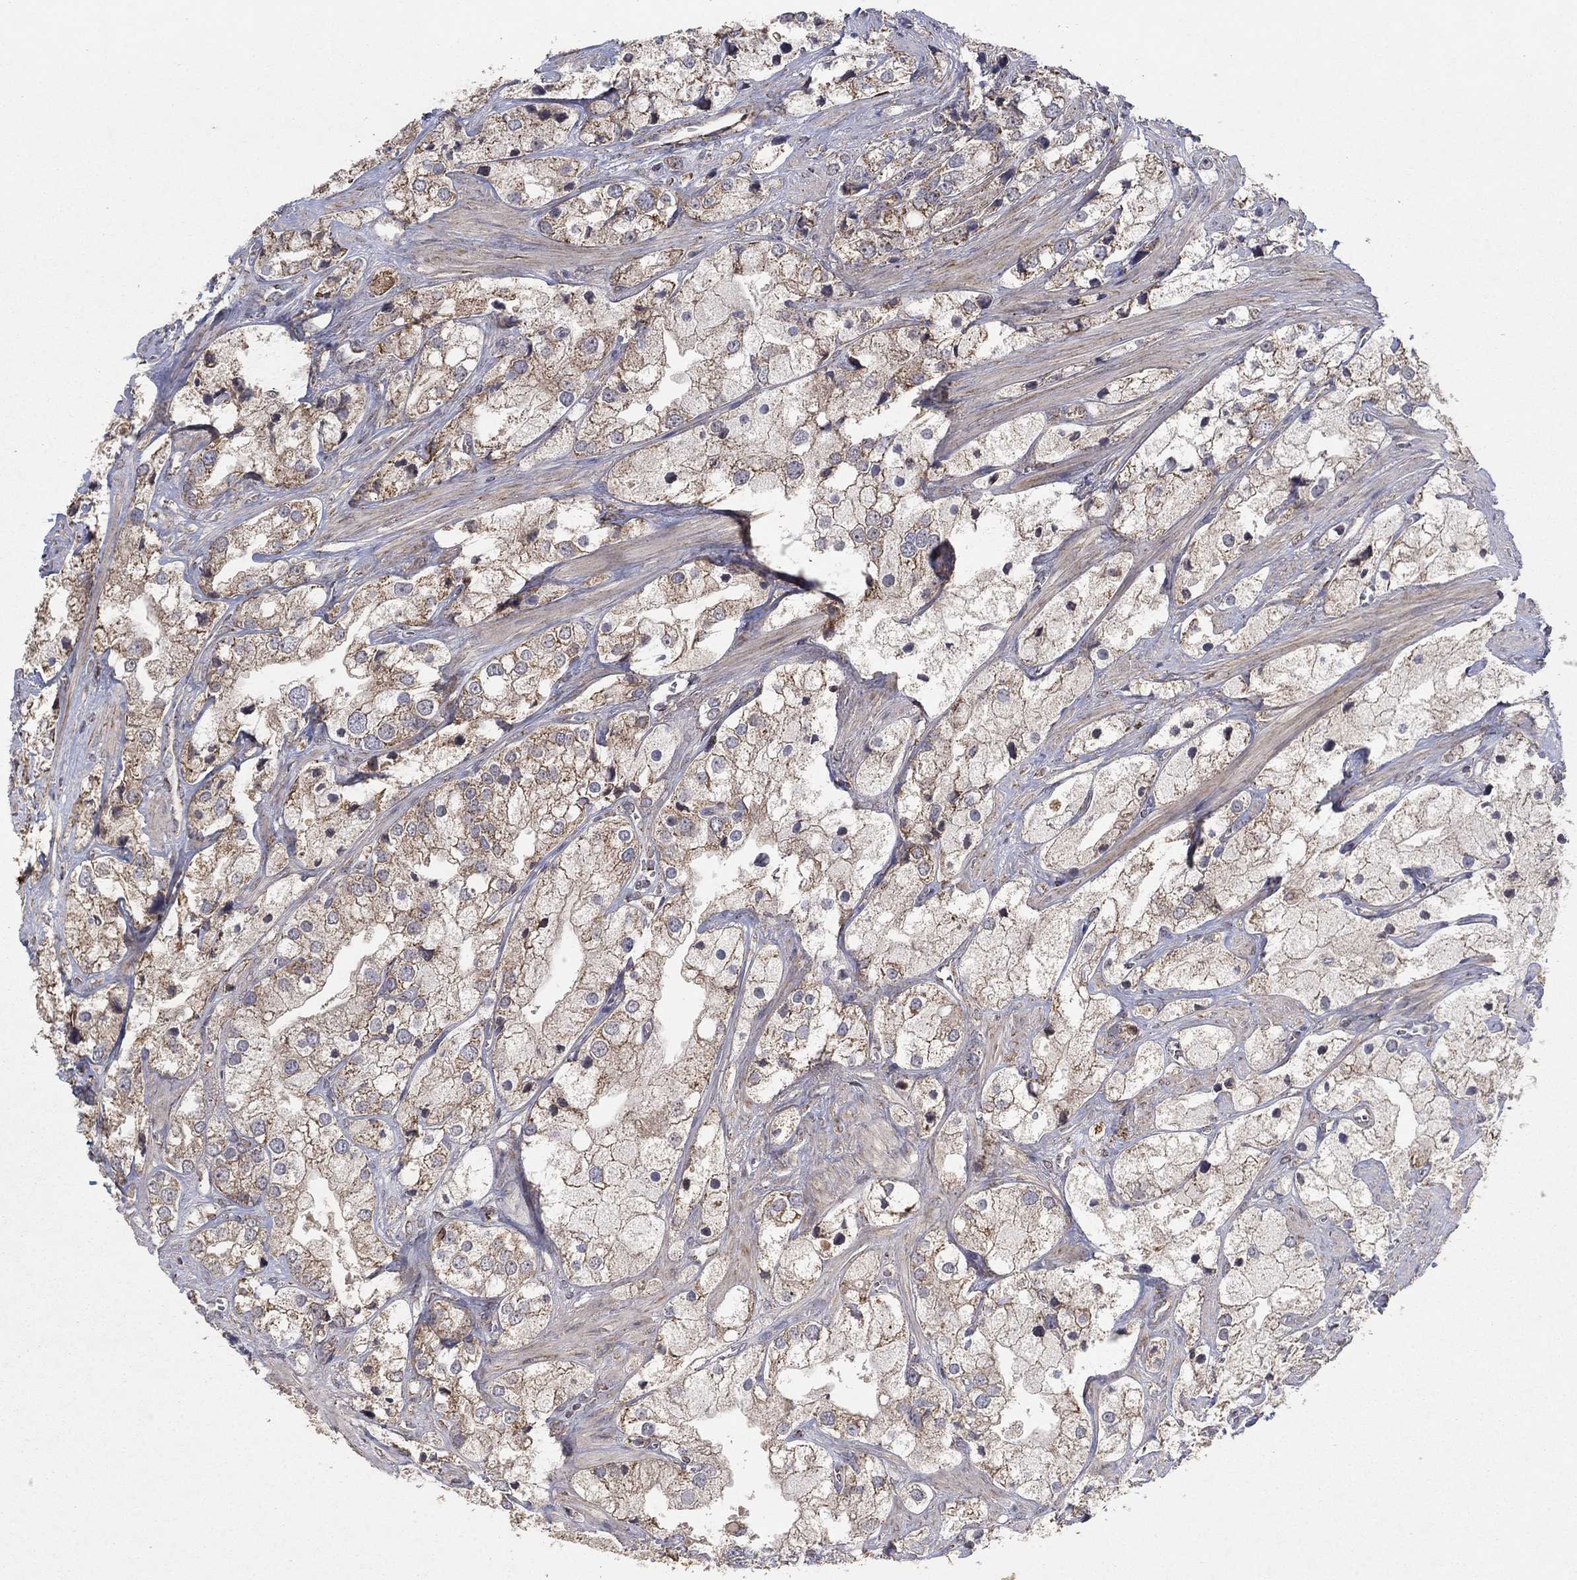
{"staining": {"intensity": "strong", "quantity": "<25%", "location": "cytoplasmic/membranous"}, "tissue": "prostate cancer", "cell_type": "Tumor cells", "image_type": "cancer", "snomed": [{"axis": "morphology", "description": "Adenocarcinoma, NOS"}, {"axis": "topography", "description": "Prostate and seminal vesicle, NOS"}, {"axis": "topography", "description": "Prostate"}], "caption": "Immunohistochemical staining of human adenocarcinoma (prostate) demonstrates medium levels of strong cytoplasmic/membranous expression in about <25% of tumor cells.", "gene": "GPSM1", "patient": {"sex": "male", "age": 79}}